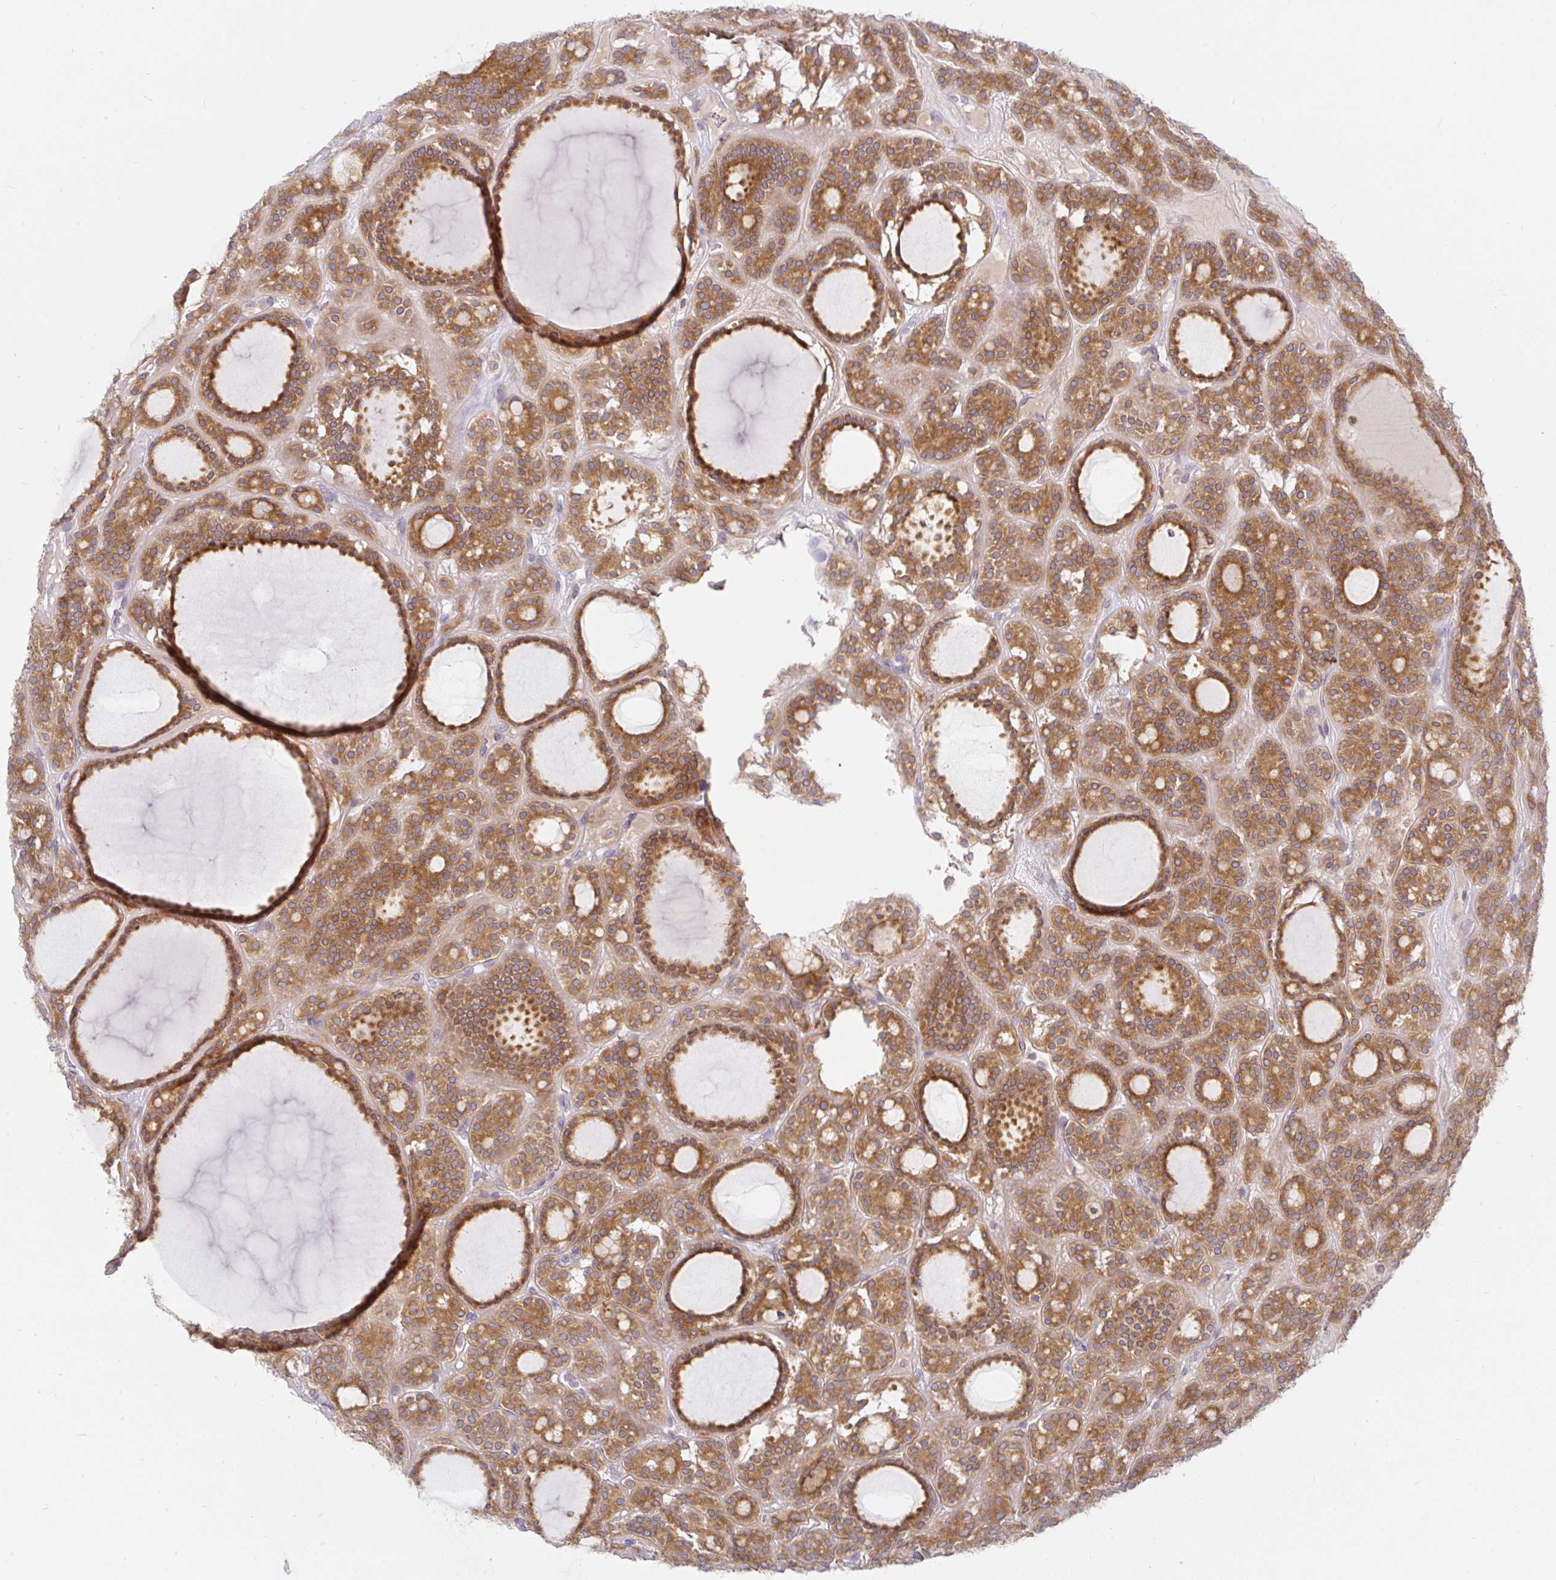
{"staining": {"intensity": "moderate", "quantity": ">75%", "location": "cytoplasmic/membranous"}, "tissue": "thyroid cancer", "cell_type": "Tumor cells", "image_type": "cancer", "snomed": [{"axis": "morphology", "description": "Follicular adenoma carcinoma, NOS"}, {"axis": "topography", "description": "Thyroid gland"}], "caption": "The histopathology image demonstrates immunohistochemical staining of thyroid follicular adenoma carcinoma. There is moderate cytoplasmic/membranous expression is seen in approximately >75% of tumor cells.", "gene": "DERL2", "patient": {"sex": "female", "age": 63}}